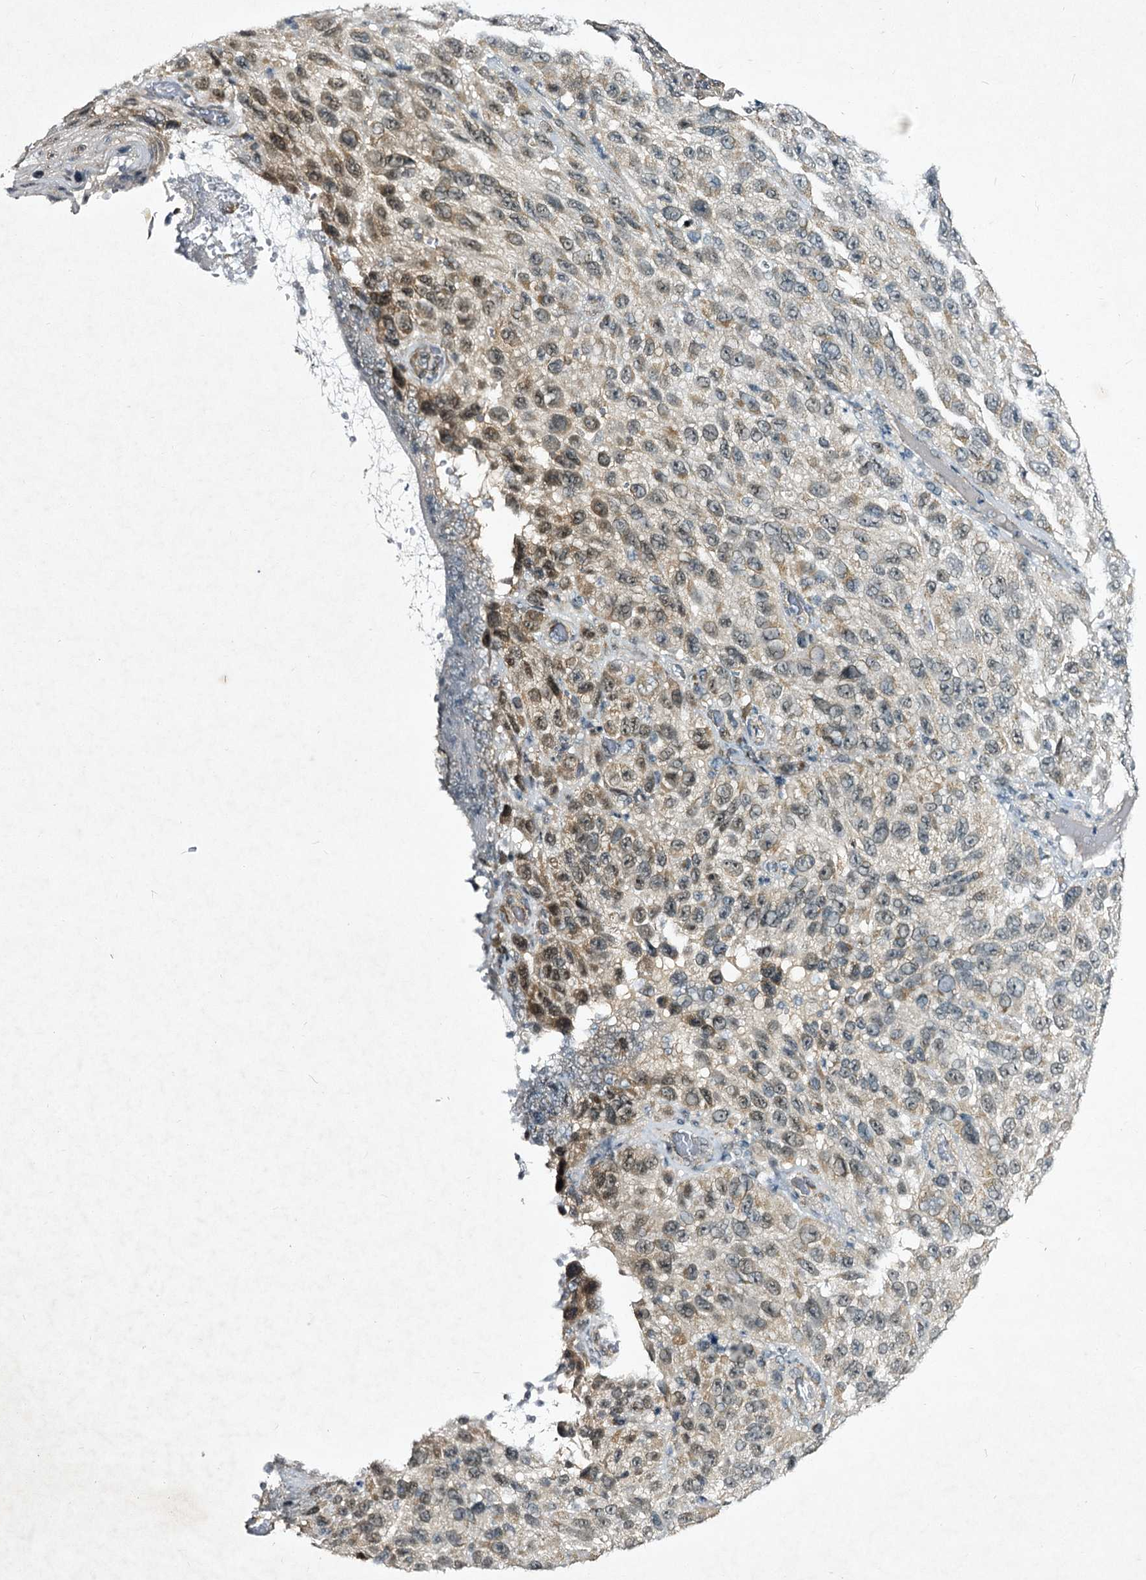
{"staining": {"intensity": "weak", "quantity": "<25%", "location": "cytoplasmic/membranous"}, "tissue": "melanoma", "cell_type": "Tumor cells", "image_type": "cancer", "snomed": [{"axis": "morphology", "description": "Malignant melanoma, NOS"}, {"axis": "topography", "description": "Skin"}], "caption": "DAB (3,3'-diaminobenzidine) immunohistochemical staining of melanoma exhibits no significant expression in tumor cells.", "gene": "STAP1", "patient": {"sex": "female", "age": 96}}